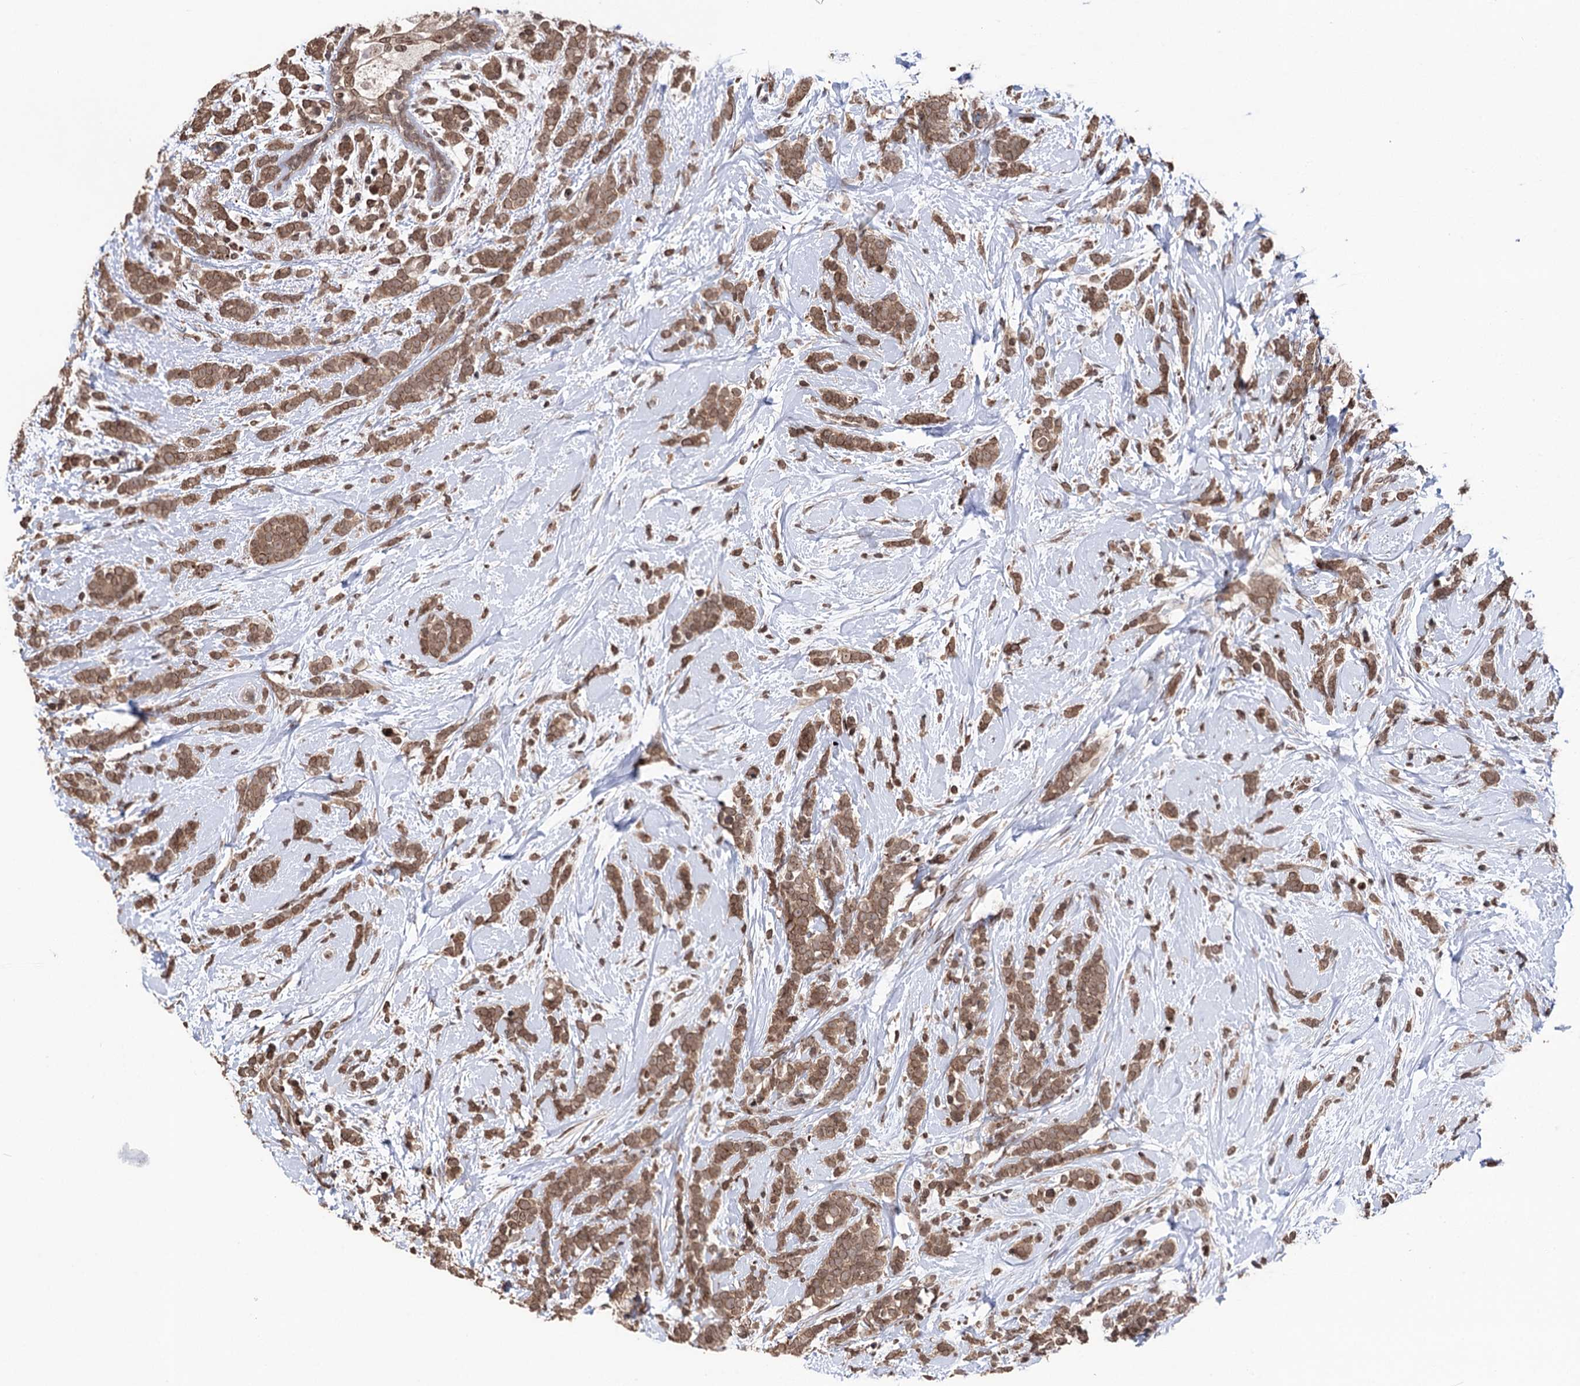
{"staining": {"intensity": "moderate", "quantity": ">75%", "location": "cytoplasmic/membranous,nuclear"}, "tissue": "breast cancer", "cell_type": "Tumor cells", "image_type": "cancer", "snomed": [{"axis": "morphology", "description": "Lobular carcinoma"}, {"axis": "topography", "description": "Breast"}], "caption": "The photomicrograph exhibits a brown stain indicating the presence of a protein in the cytoplasmic/membranous and nuclear of tumor cells in breast lobular carcinoma. The protein is stained brown, and the nuclei are stained in blue (DAB (3,3'-diaminobenzidine) IHC with brightfield microscopy, high magnification).", "gene": "CCDC77", "patient": {"sex": "female", "age": 58}}